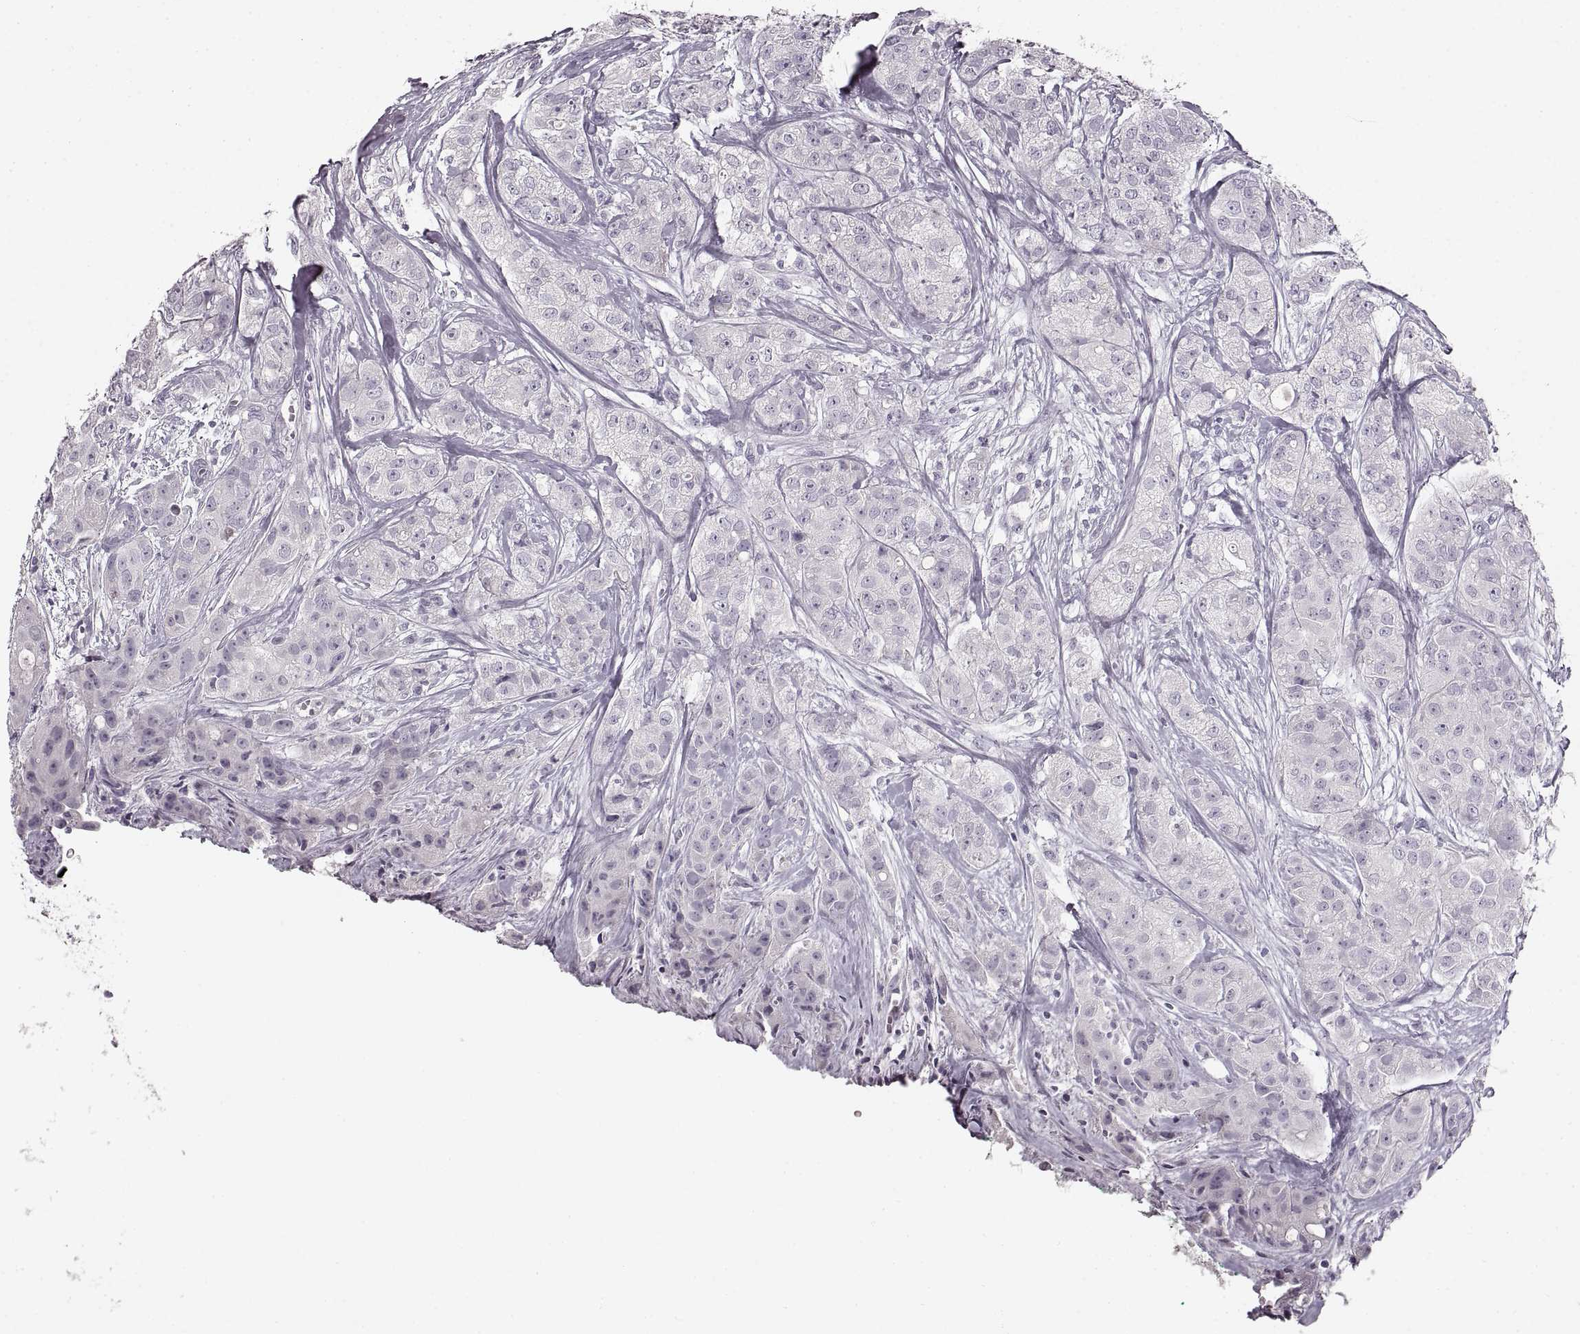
{"staining": {"intensity": "negative", "quantity": "none", "location": "none"}, "tissue": "breast cancer", "cell_type": "Tumor cells", "image_type": "cancer", "snomed": [{"axis": "morphology", "description": "Duct carcinoma"}, {"axis": "topography", "description": "Breast"}], "caption": "Histopathology image shows no protein expression in tumor cells of infiltrating ductal carcinoma (breast) tissue. (DAB immunohistochemistry with hematoxylin counter stain).", "gene": "CNTN1", "patient": {"sex": "female", "age": 43}}